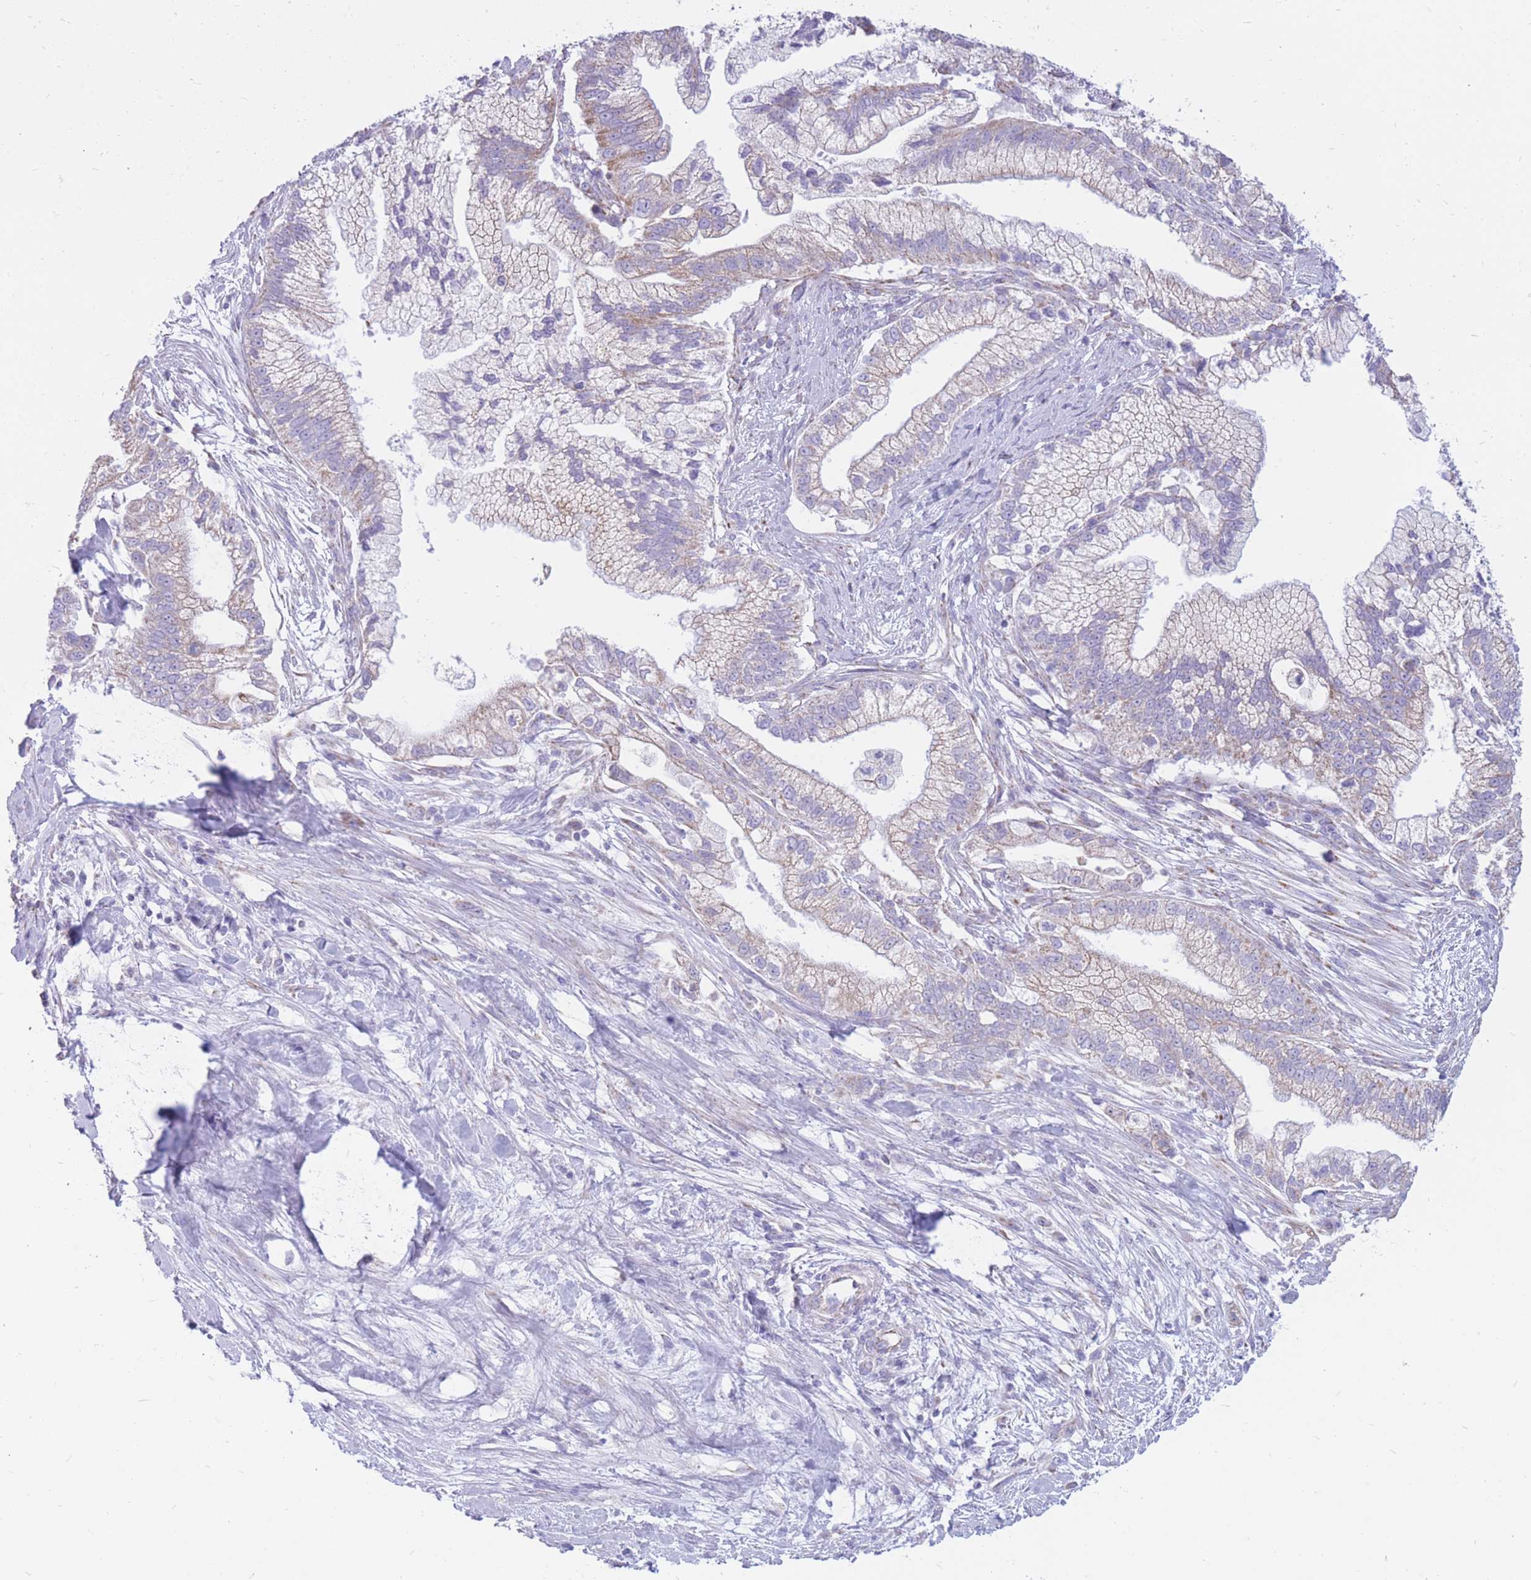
{"staining": {"intensity": "weak", "quantity": "<25%", "location": "cytoplasmic/membranous"}, "tissue": "pancreatic cancer", "cell_type": "Tumor cells", "image_type": "cancer", "snomed": [{"axis": "morphology", "description": "Adenocarcinoma, NOS"}, {"axis": "topography", "description": "Pancreas"}], "caption": "Tumor cells show no significant positivity in pancreatic cancer (adenocarcinoma).", "gene": "PCSK1", "patient": {"sex": "male", "age": 70}}